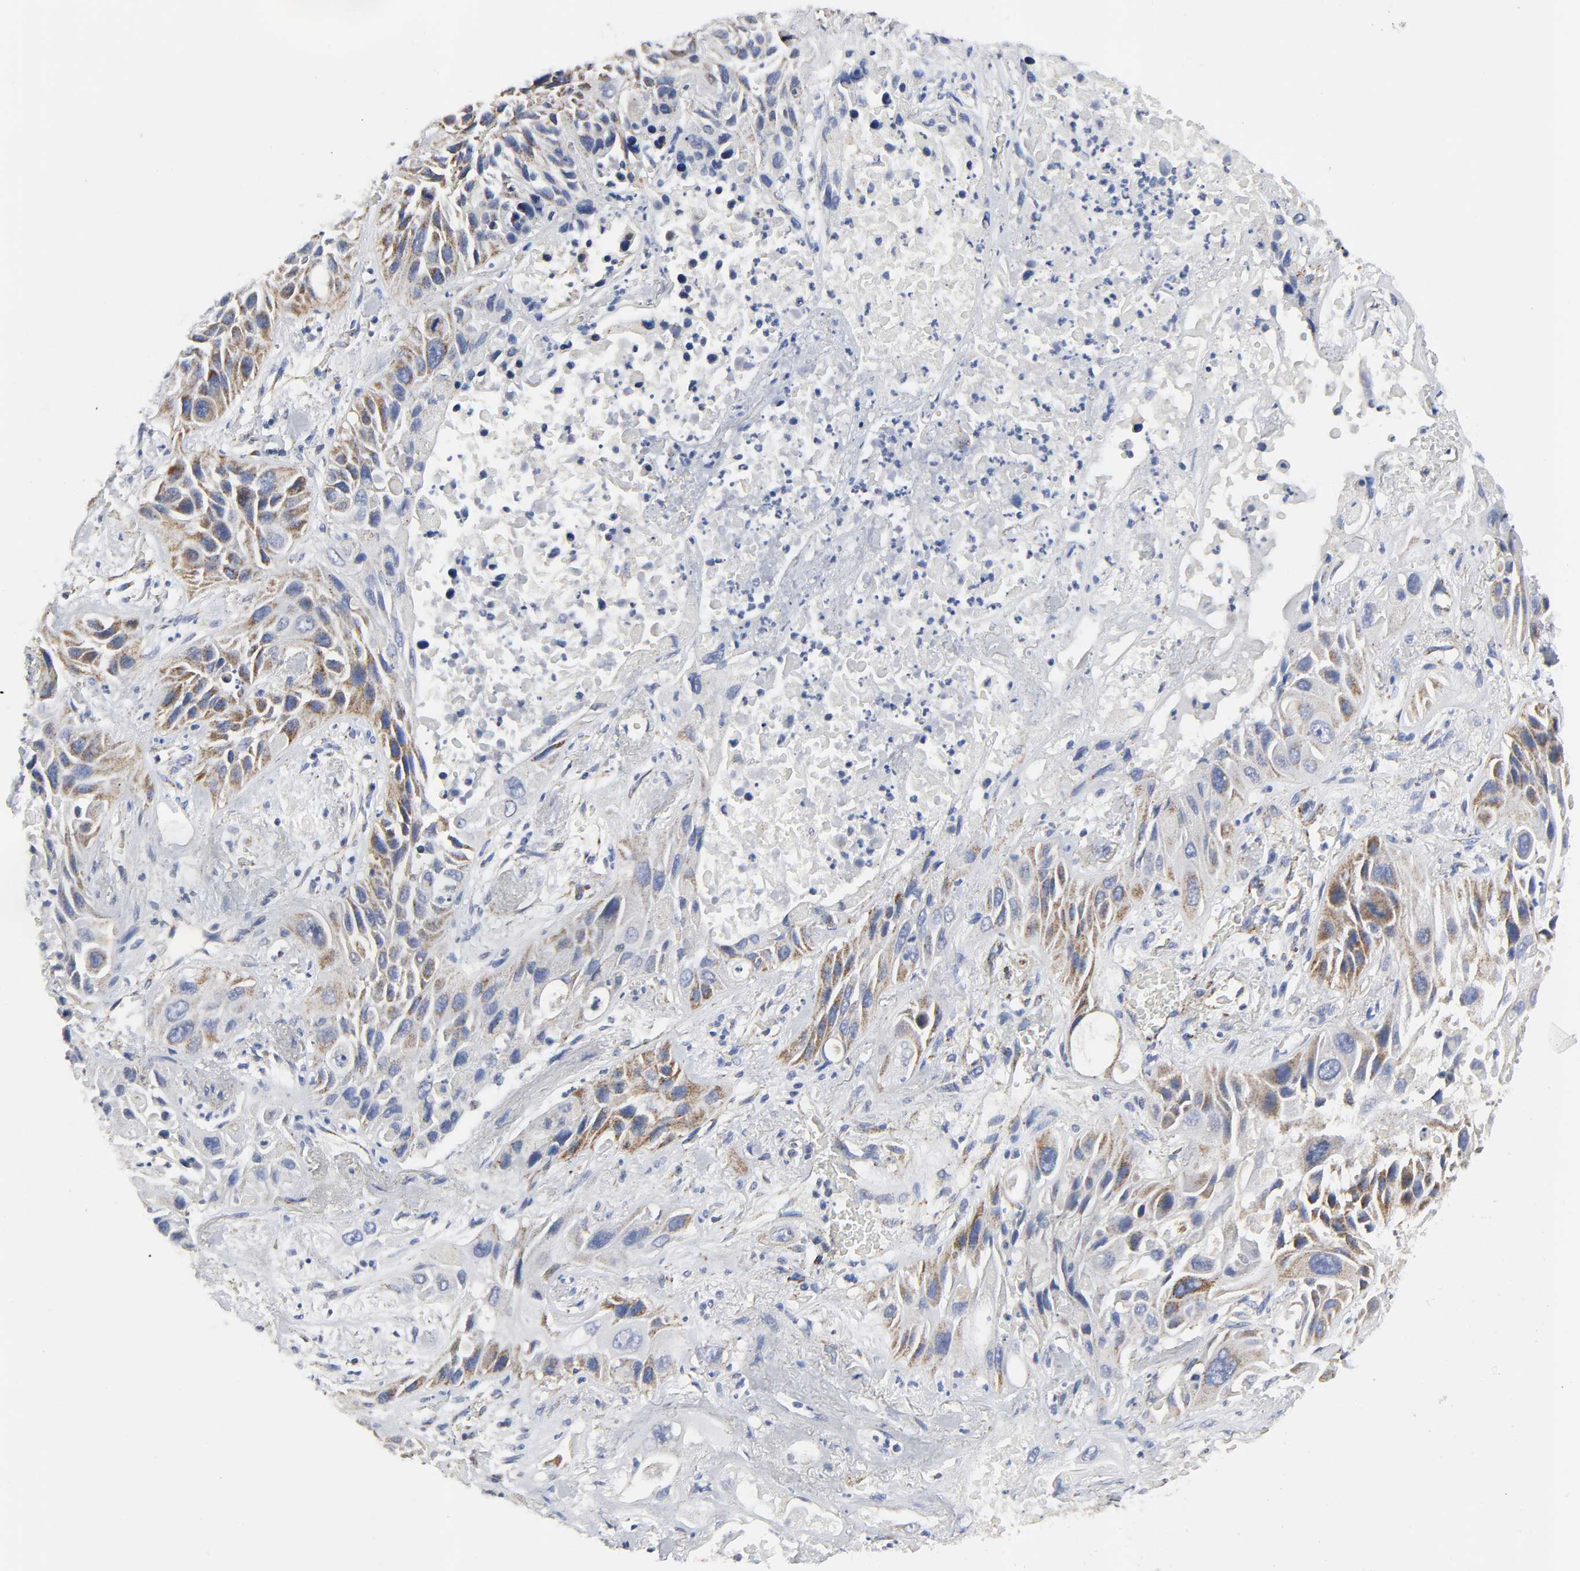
{"staining": {"intensity": "moderate", "quantity": "25%-75%", "location": "cytoplasmic/membranous"}, "tissue": "lung cancer", "cell_type": "Tumor cells", "image_type": "cancer", "snomed": [{"axis": "morphology", "description": "Squamous cell carcinoma, NOS"}, {"axis": "topography", "description": "Lung"}], "caption": "About 25%-75% of tumor cells in human lung cancer (squamous cell carcinoma) show moderate cytoplasmic/membranous protein positivity as visualized by brown immunohistochemical staining.", "gene": "AOPEP", "patient": {"sex": "female", "age": 76}}